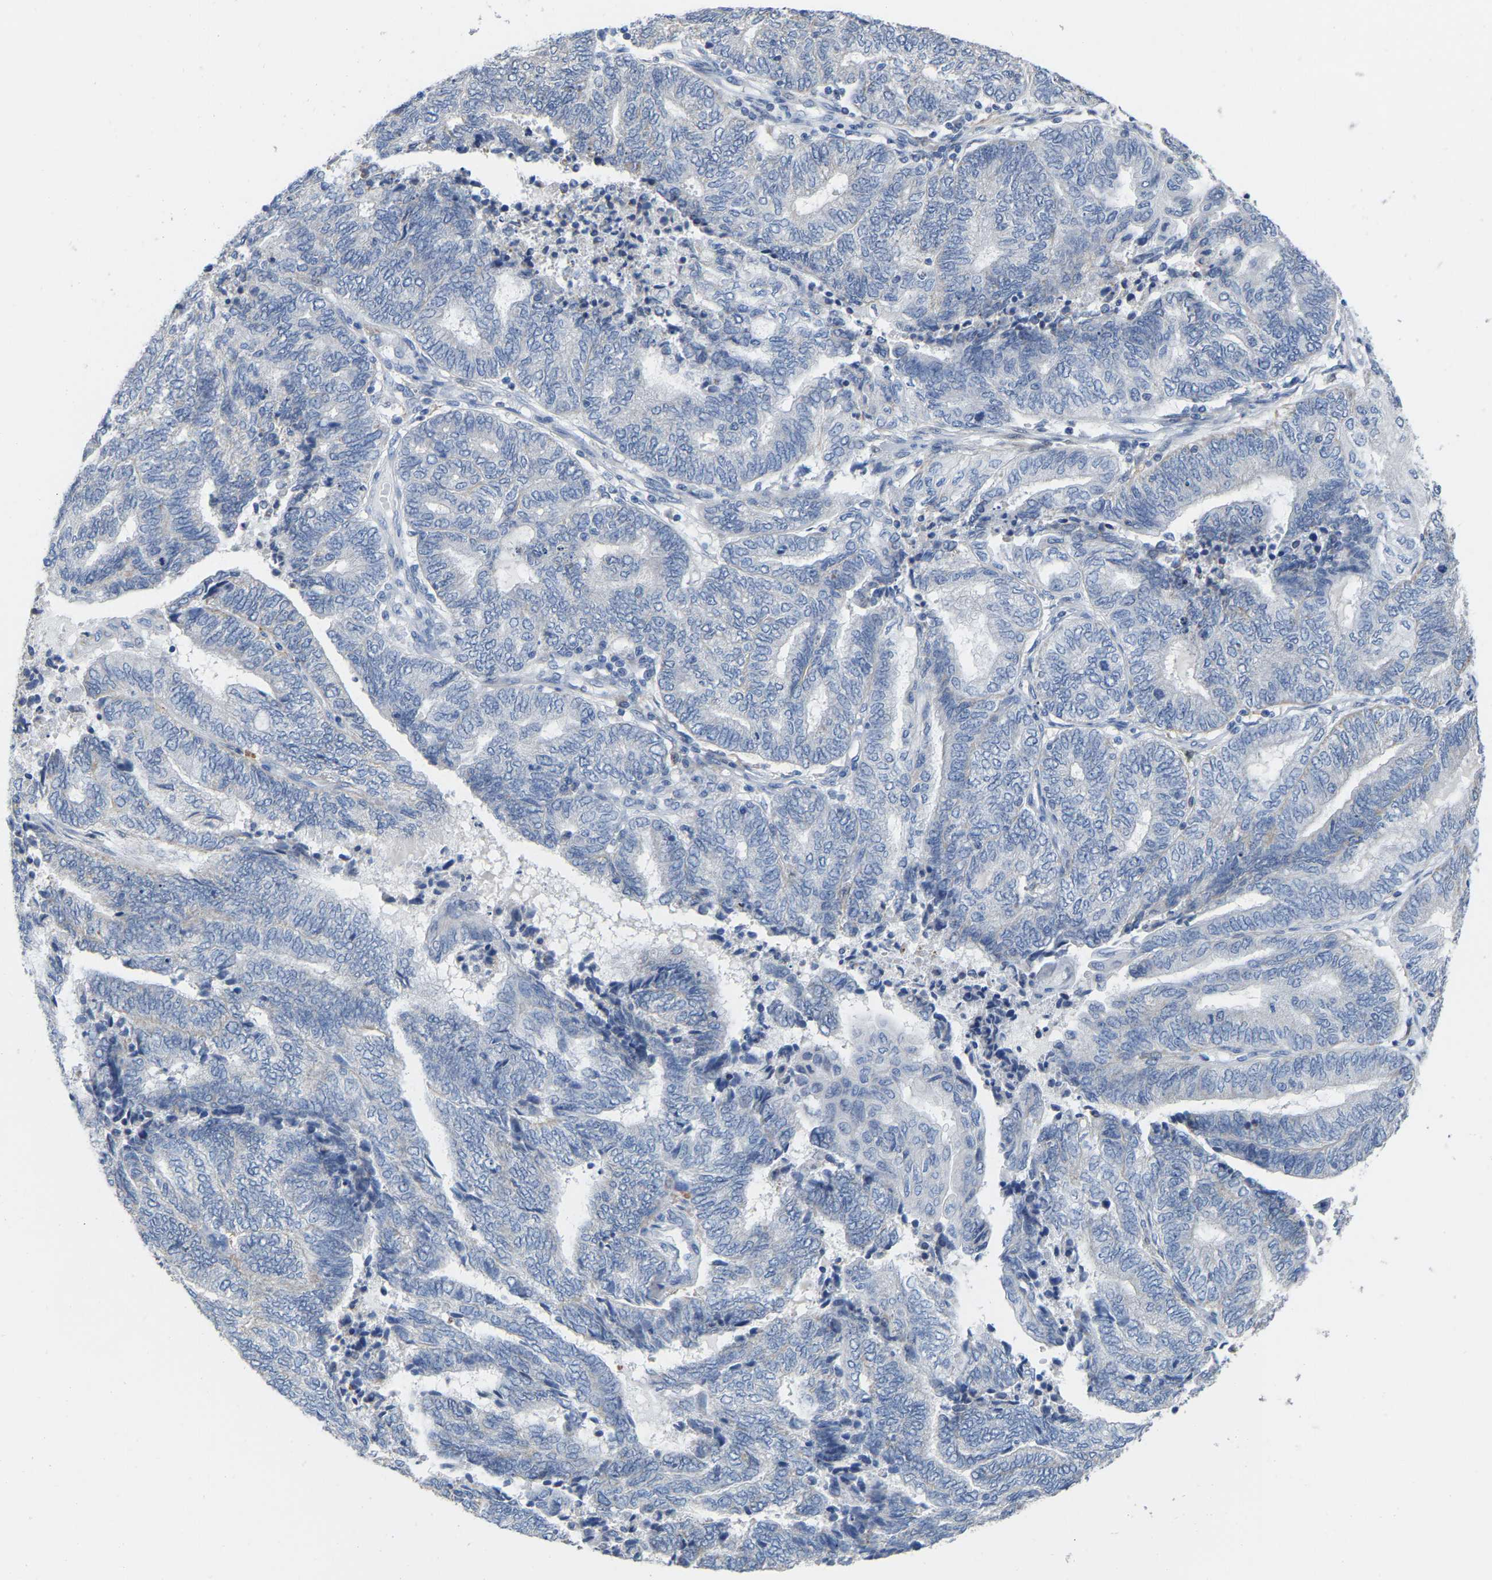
{"staining": {"intensity": "negative", "quantity": "none", "location": "none"}, "tissue": "endometrial cancer", "cell_type": "Tumor cells", "image_type": "cancer", "snomed": [{"axis": "morphology", "description": "Adenocarcinoma, NOS"}, {"axis": "topography", "description": "Uterus"}, {"axis": "topography", "description": "Endometrium"}], "caption": "The immunohistochemistry image has no significant positivity in tumor cells of endometrial cancer tissue.", "gene": "ULBP2", "patient": {"sex": "female", "age": 70}}